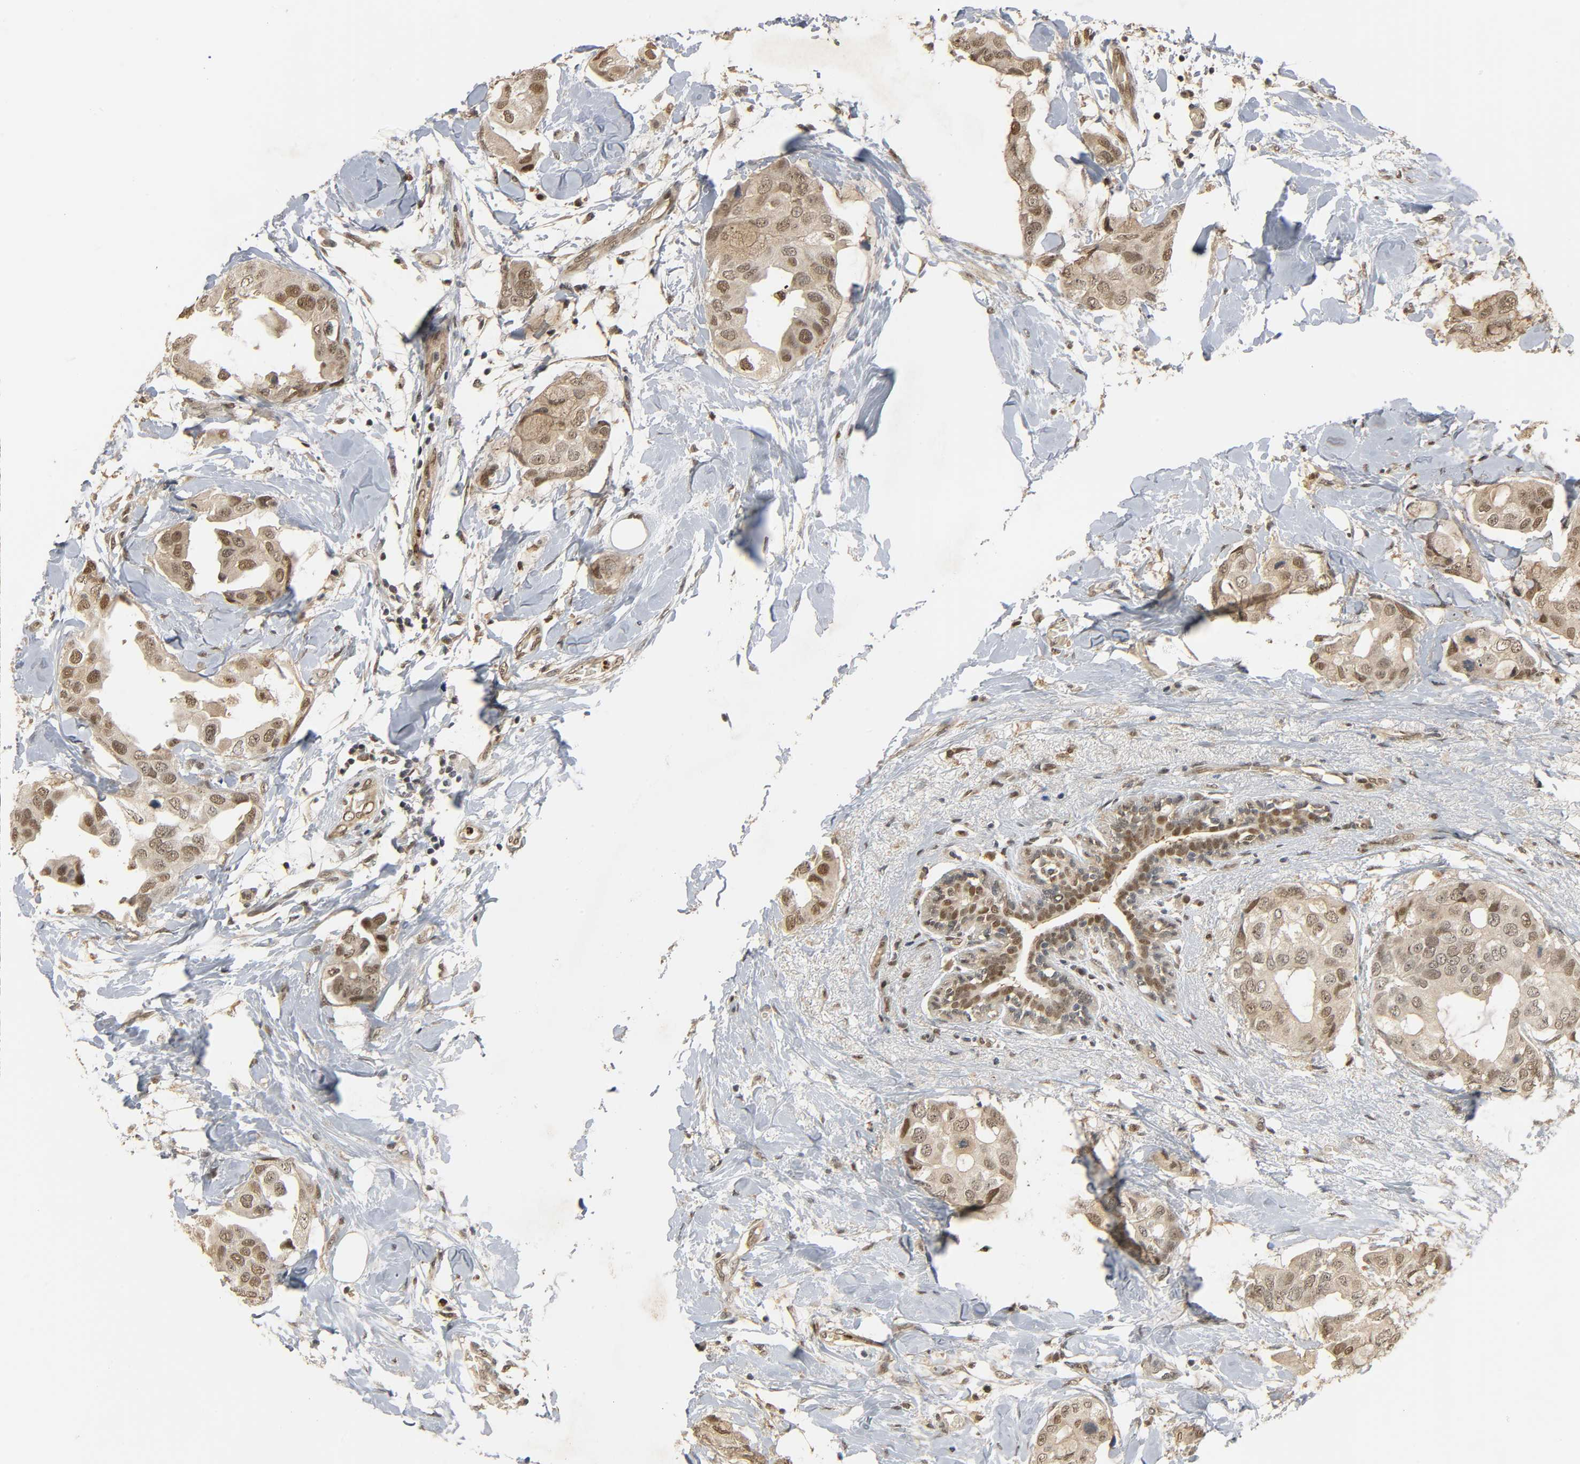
{"staining": {"intensity": "moderate", "quantity": ">75%", "location": "cytoplasmic/membranous,nuclear"}, "tissue": "breast cancer", "cell_type": "Tumor cells", "image_type": "cancer", "snomed": [{"axis": "morphology", "description": "Duct carcinoma"}, {"axis": "topography", "description": "Breast"}], "caption": "Protein positivity by IHC demonstrates moderate cytoplasmic/membranous and nuclear staining in about >75% of tumor cells in breast cancer.", "gene": "ZFPM2", "patient": {"sex": "female", "age": 40}}